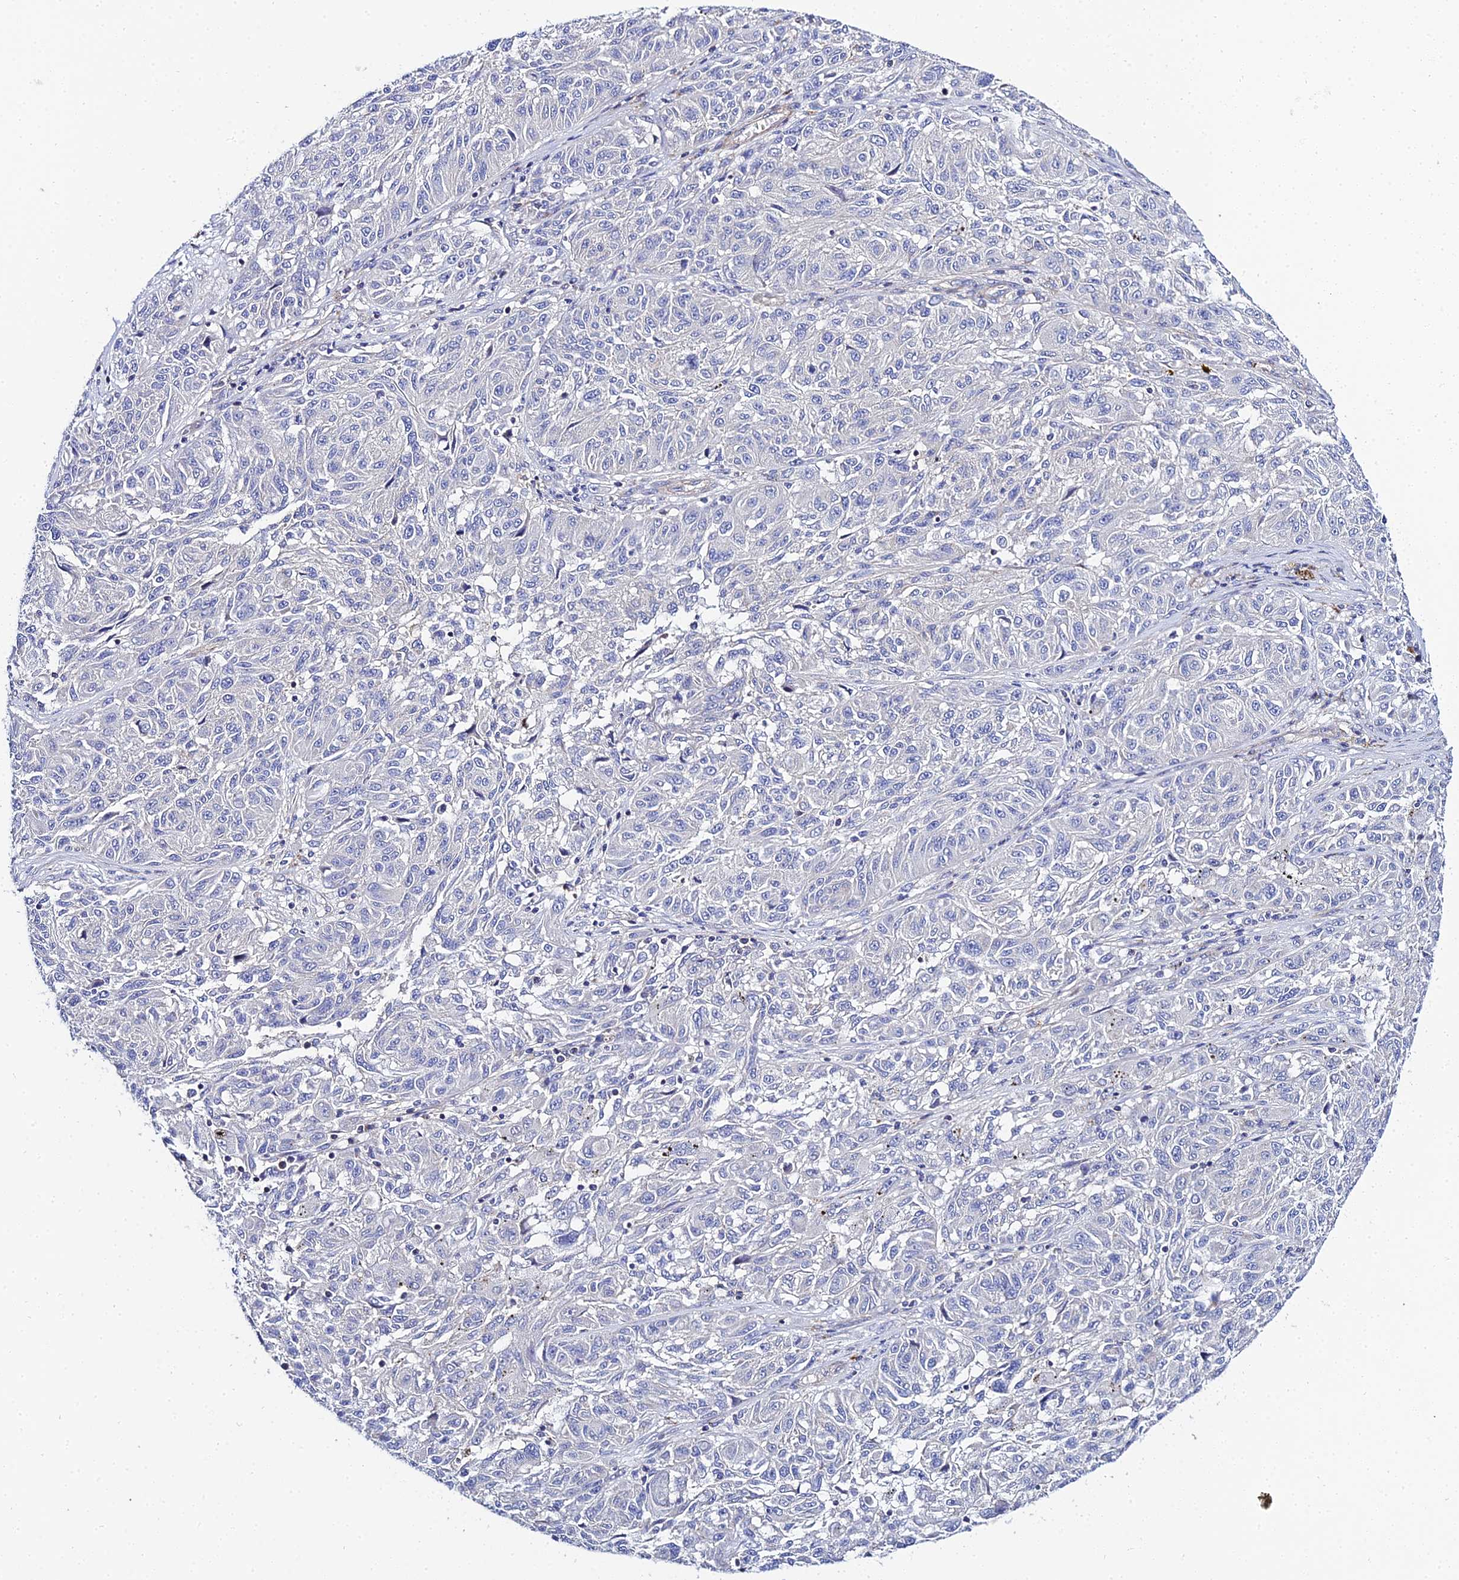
{"staining": {"intensity": "negative", "quantity": "none", "location": "none"}, "tissue": "melanoma", "cell_type": "Tumor cells", "image_type": "cancer", "snomed": [{"axis": "morphology", "description": "Malignant melanoma, NOS"}, {"axis": "topography", "description": "Skin"}], "caption": "There is no significant positivity in tumor cells of malignant melanoma. (DAB IHC visualized using brightfield microscopy, high magnification).", "gene": "APOBEC3H", "patient": {"sex": "male", "age": 53}}